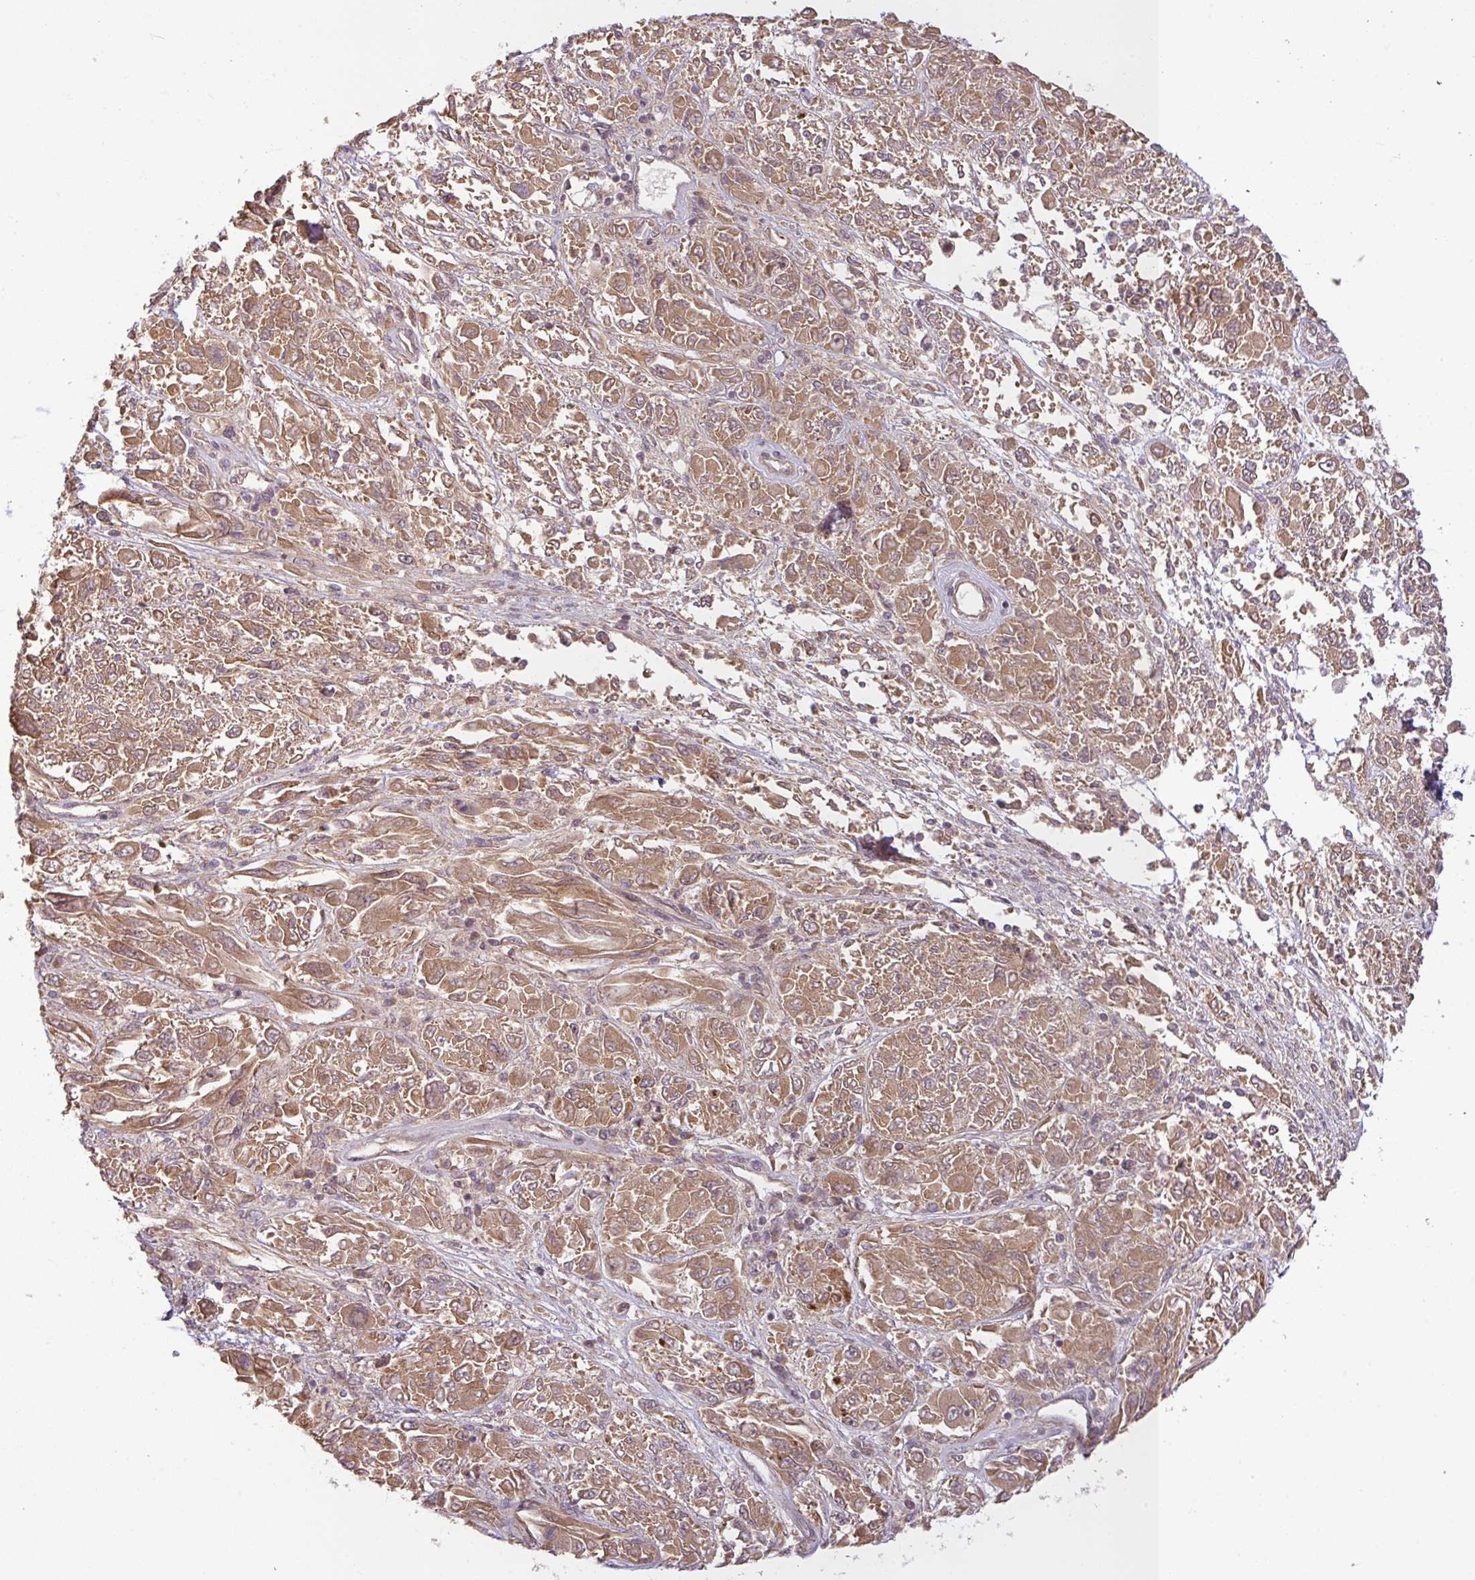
{"staining": {"intensity": "moderate", "quantity": ">75%", "location": "cytoplasmic/membranous"}, "tissue": "melanoma", "cell_type": "Tumor cells", "image_type": "cancer", "snomed": [{"axis": "morphology", "description": "Malignant melanoma, NOS"}, {"axis": "topography", "description": "Skin"}], "caption": "A histopathology image of human melanoma stained for a protein shows moderate cytoplasmic/membranous brown staining in tumor cells.", "gene": "RNF31", "patient": {"sex": "female", "age": 91}}